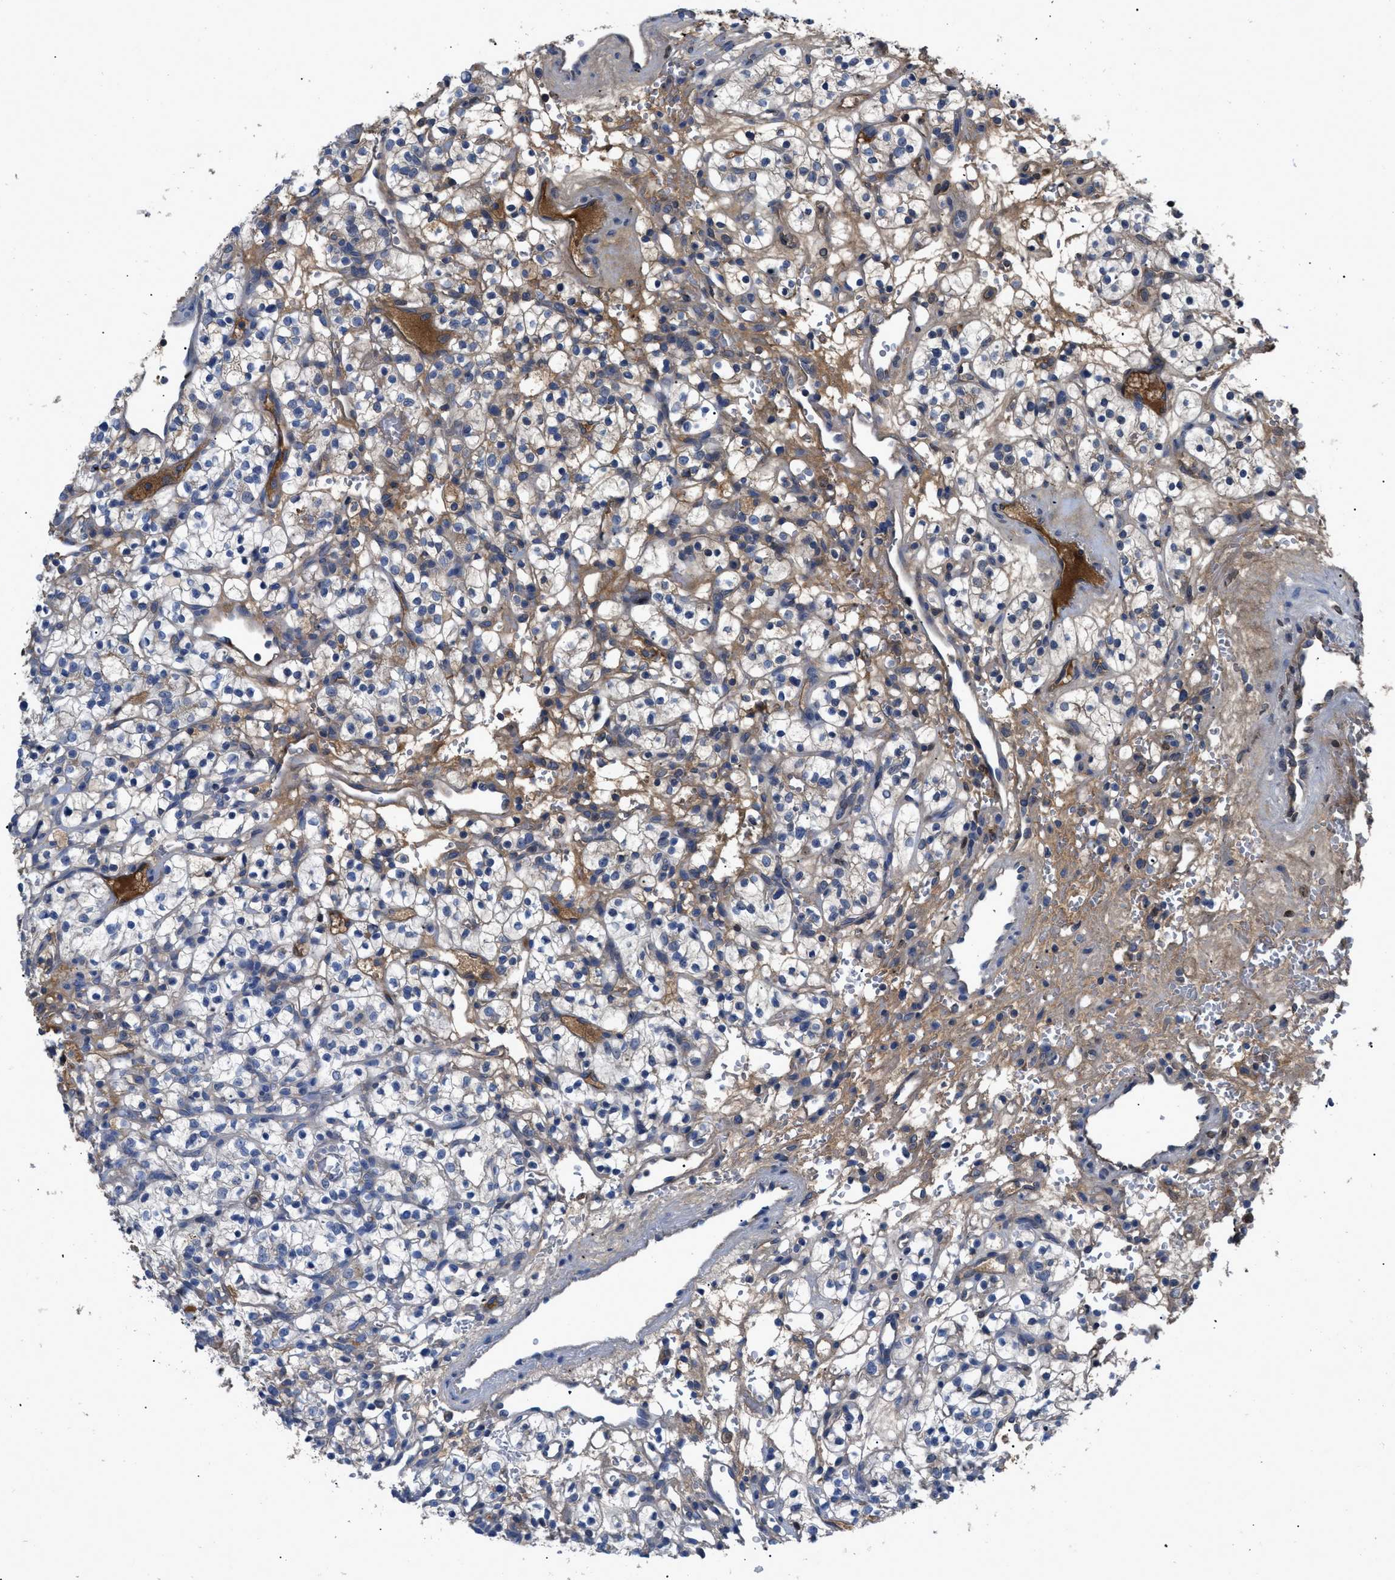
{"staining": {"intensity": "moderate", "quantity": "<25%", "location": "cytoplasmic/membranous"}, "tissue": "renal cancer", "cell_type": "Tumor cells", "image_type": "cancer", "snomed": [{"axis": "morphology", "description": "Adenocarcinoma, NOS"}, {"axis": "topography", "description": "Kidney"}], "caption": "Protein staining demonstrates moderate cytoplasmic/membranous expression in about <25% of tumor cells in renal cancer.", "gene": "SERPINA6", "patient": {"sex": "female", "age": 57}}